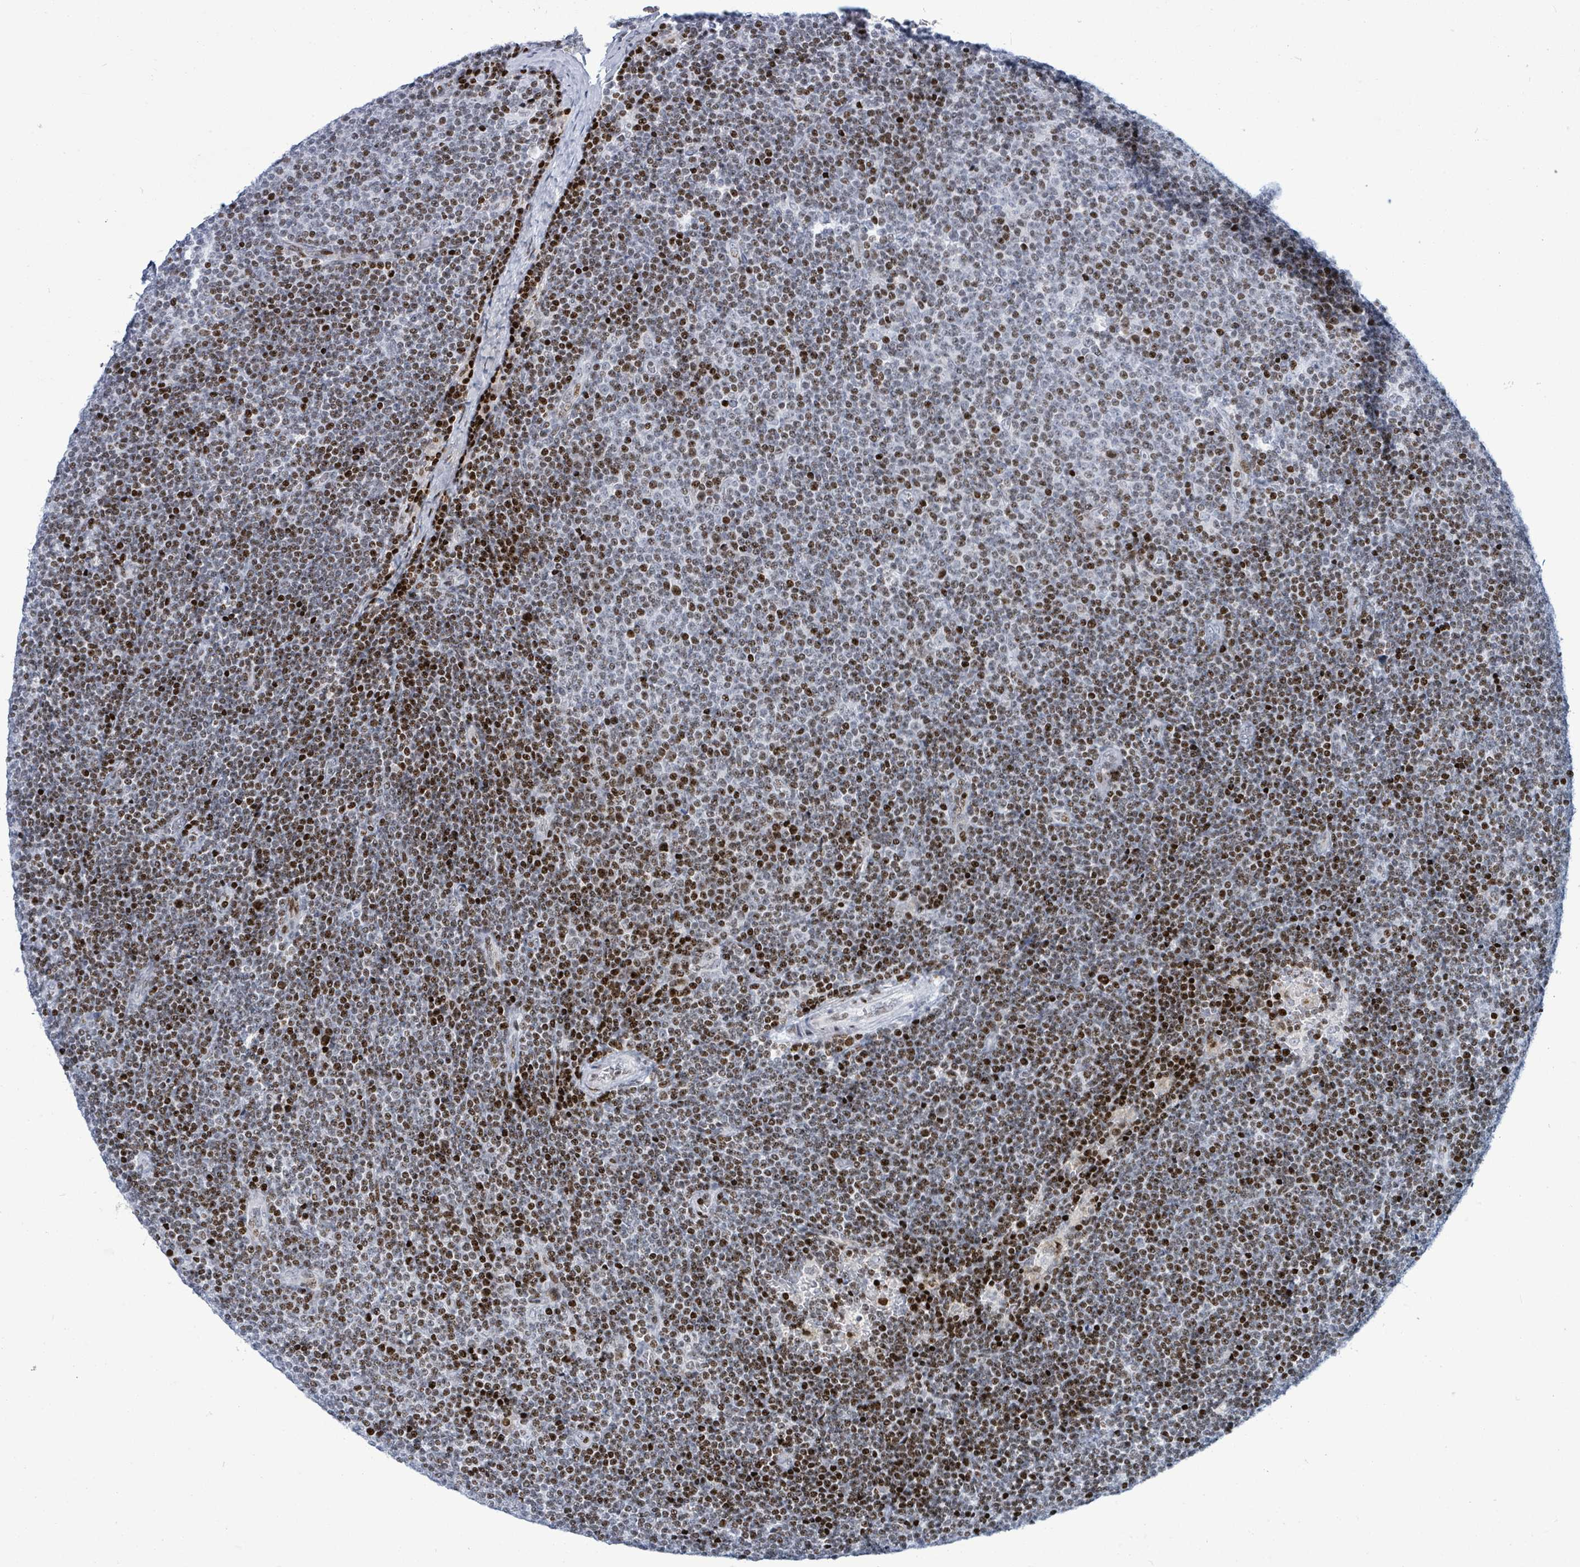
{"staining": {"intensity": "strong", "quantity": "25%-75%", "location": "nuclear"}, "tissue": "lymphoma", "cell_type": "Tumor cells", "image_type": "cancer", "snomed": [{"axis": "morphology", "description": "Malignant lymphoma, non-Hodgkin's type, Low grade"}, {"axis": "topography", "description": "Lymph node"}], "caption": "Immunohistochemistry of malignant lymphoma, non-Hodgkin's type (low-grade) demonstrates high levels of strong nuclear staining in about 25%-75% of tumor cells.", "gene": "MALL", "patient": {"sex": "male", "age": 48}}